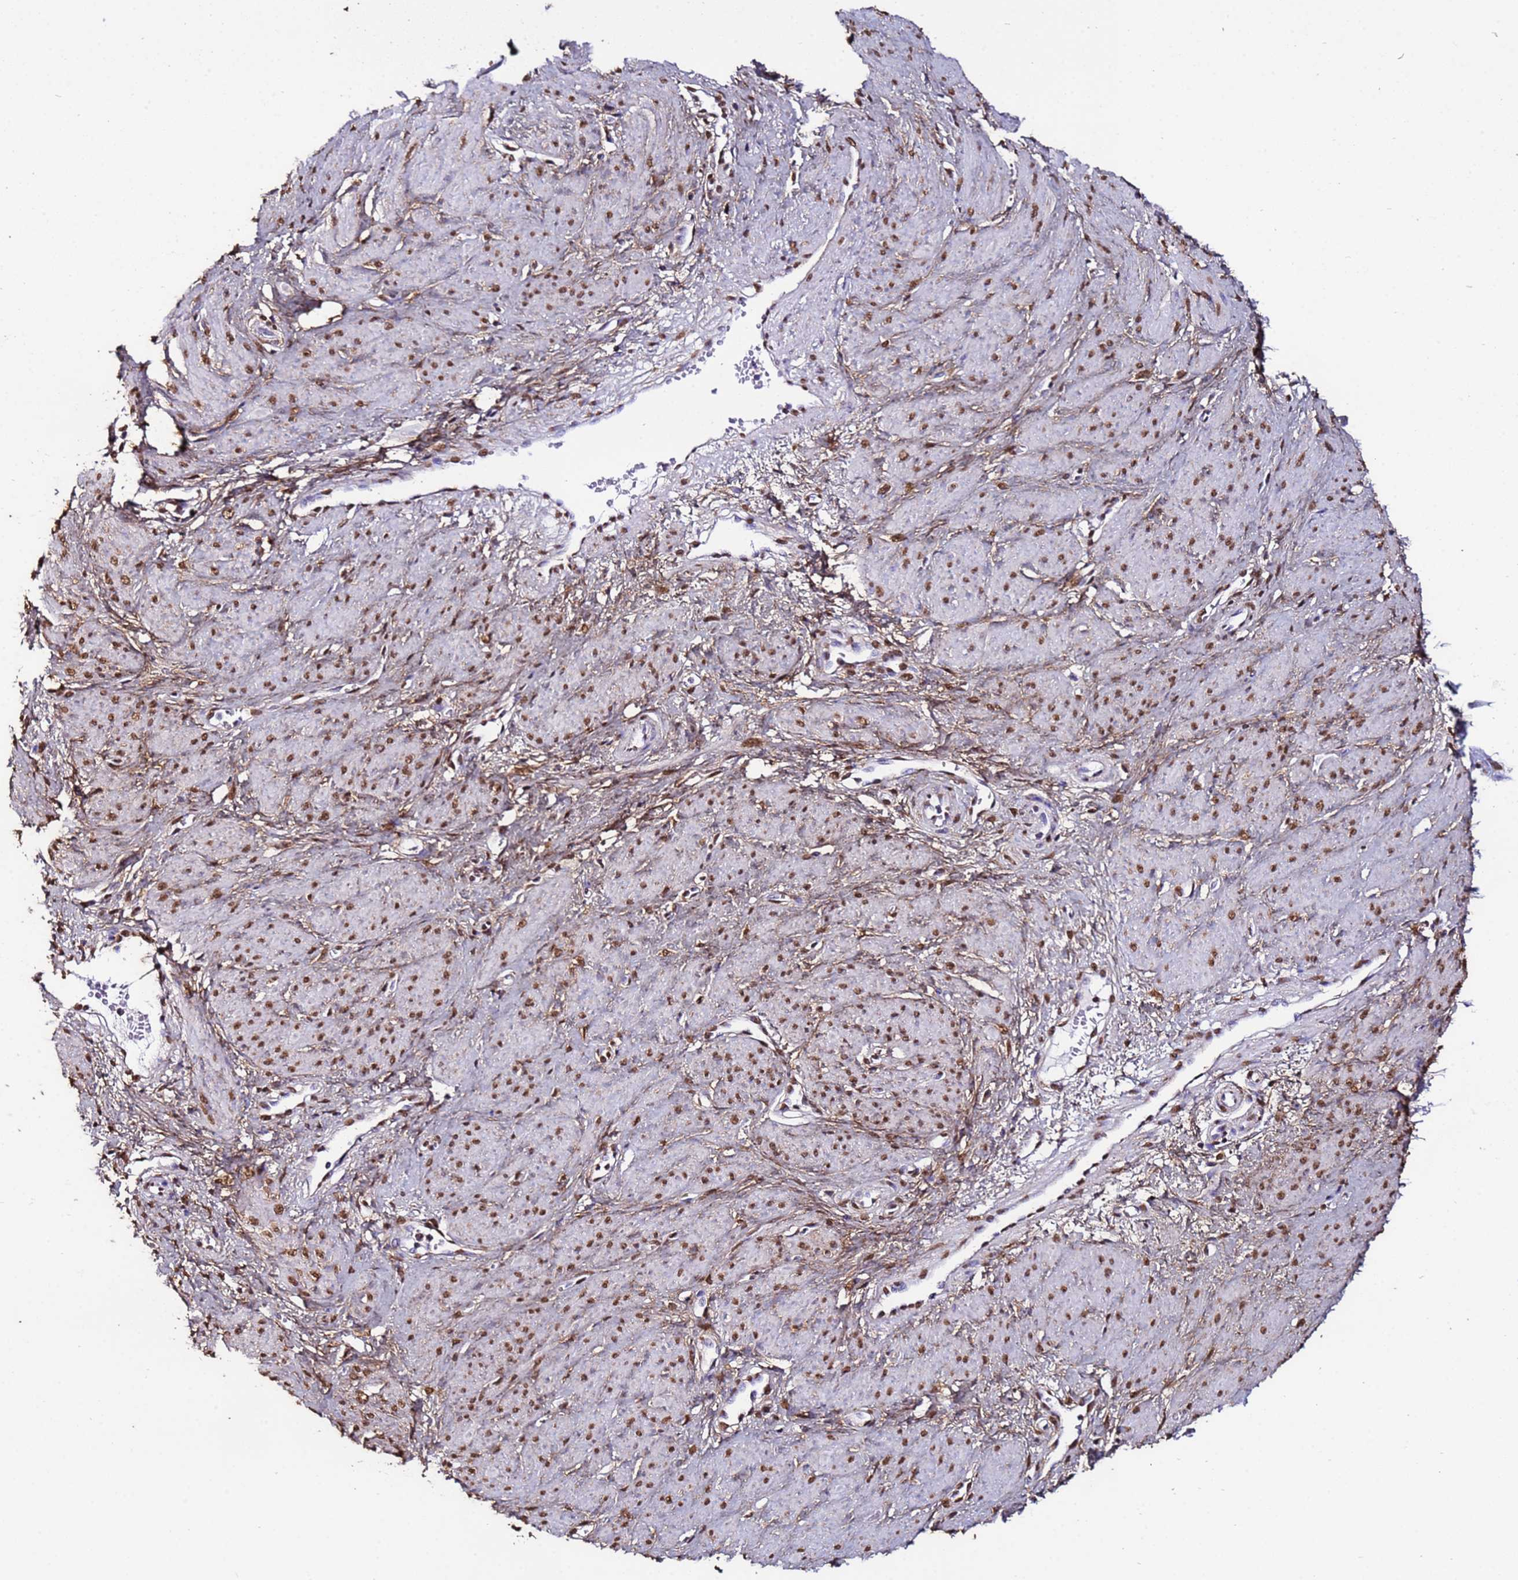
{"staining": {"intensity": "moderate", "quantity": ">75%", "location": "nuclear"}, "tissue": "smooth muscle", "cell_type": "Smooth muscle cells", "image_type": "normal", "snomed": [{"axis": "morphology", "description": "Normal tissue, NOS"}, {"axis": "topography", "description": "Smooth muscle"}, {"axis": "topography", "description": "Uterus"}], "caption": "Moderate nuclear protein staining is appreciated in about >75% of smooth muscle cells in smooth muscle. (IHC, brightfield microscopy, high magnification).", "gene": "TRIP6", "patient": {"sex": "female", "age": 39}}